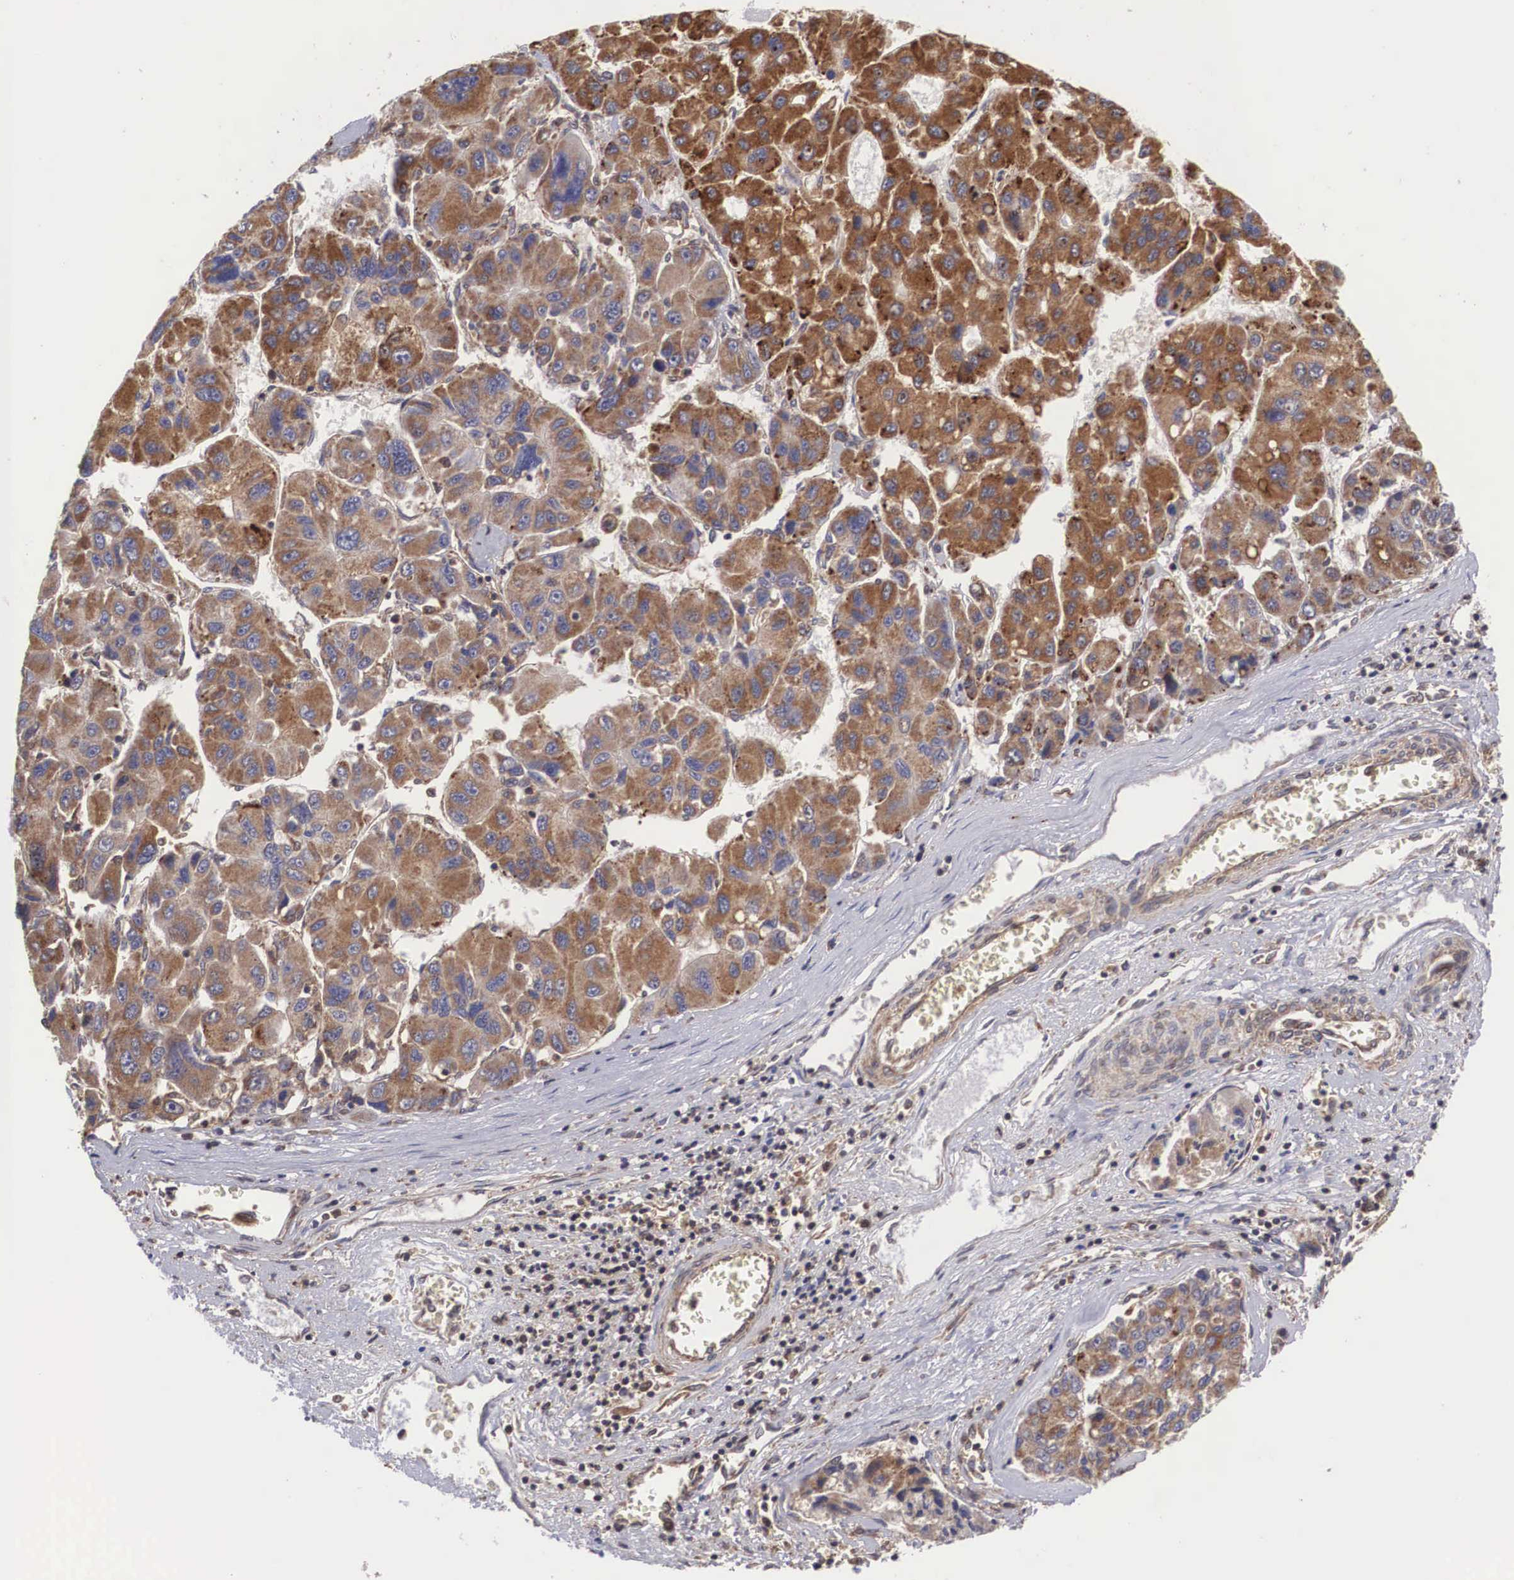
{"staining": {"intensity": "moderate", "quantity": ">75%", "location": "cytoplasmic/membranous"}, "tissue": "liver cancer", "cell_type": "Tumor cells", "image_type": "cancer", "snomed": [{"axis": "morphology", "description": "Carcinoma, Hepatocellular, NOS"}, {"axis": "topography", "description": "Liver"}], "caption": "Protein expression analysis of human liver hepatocellular carcinoma reveals moderate cytoplasmic/membranous positivity in approximately >75% of tumor cells.", "gene": "DHRS1", "patient": {"sex": "male", "age": 64}}